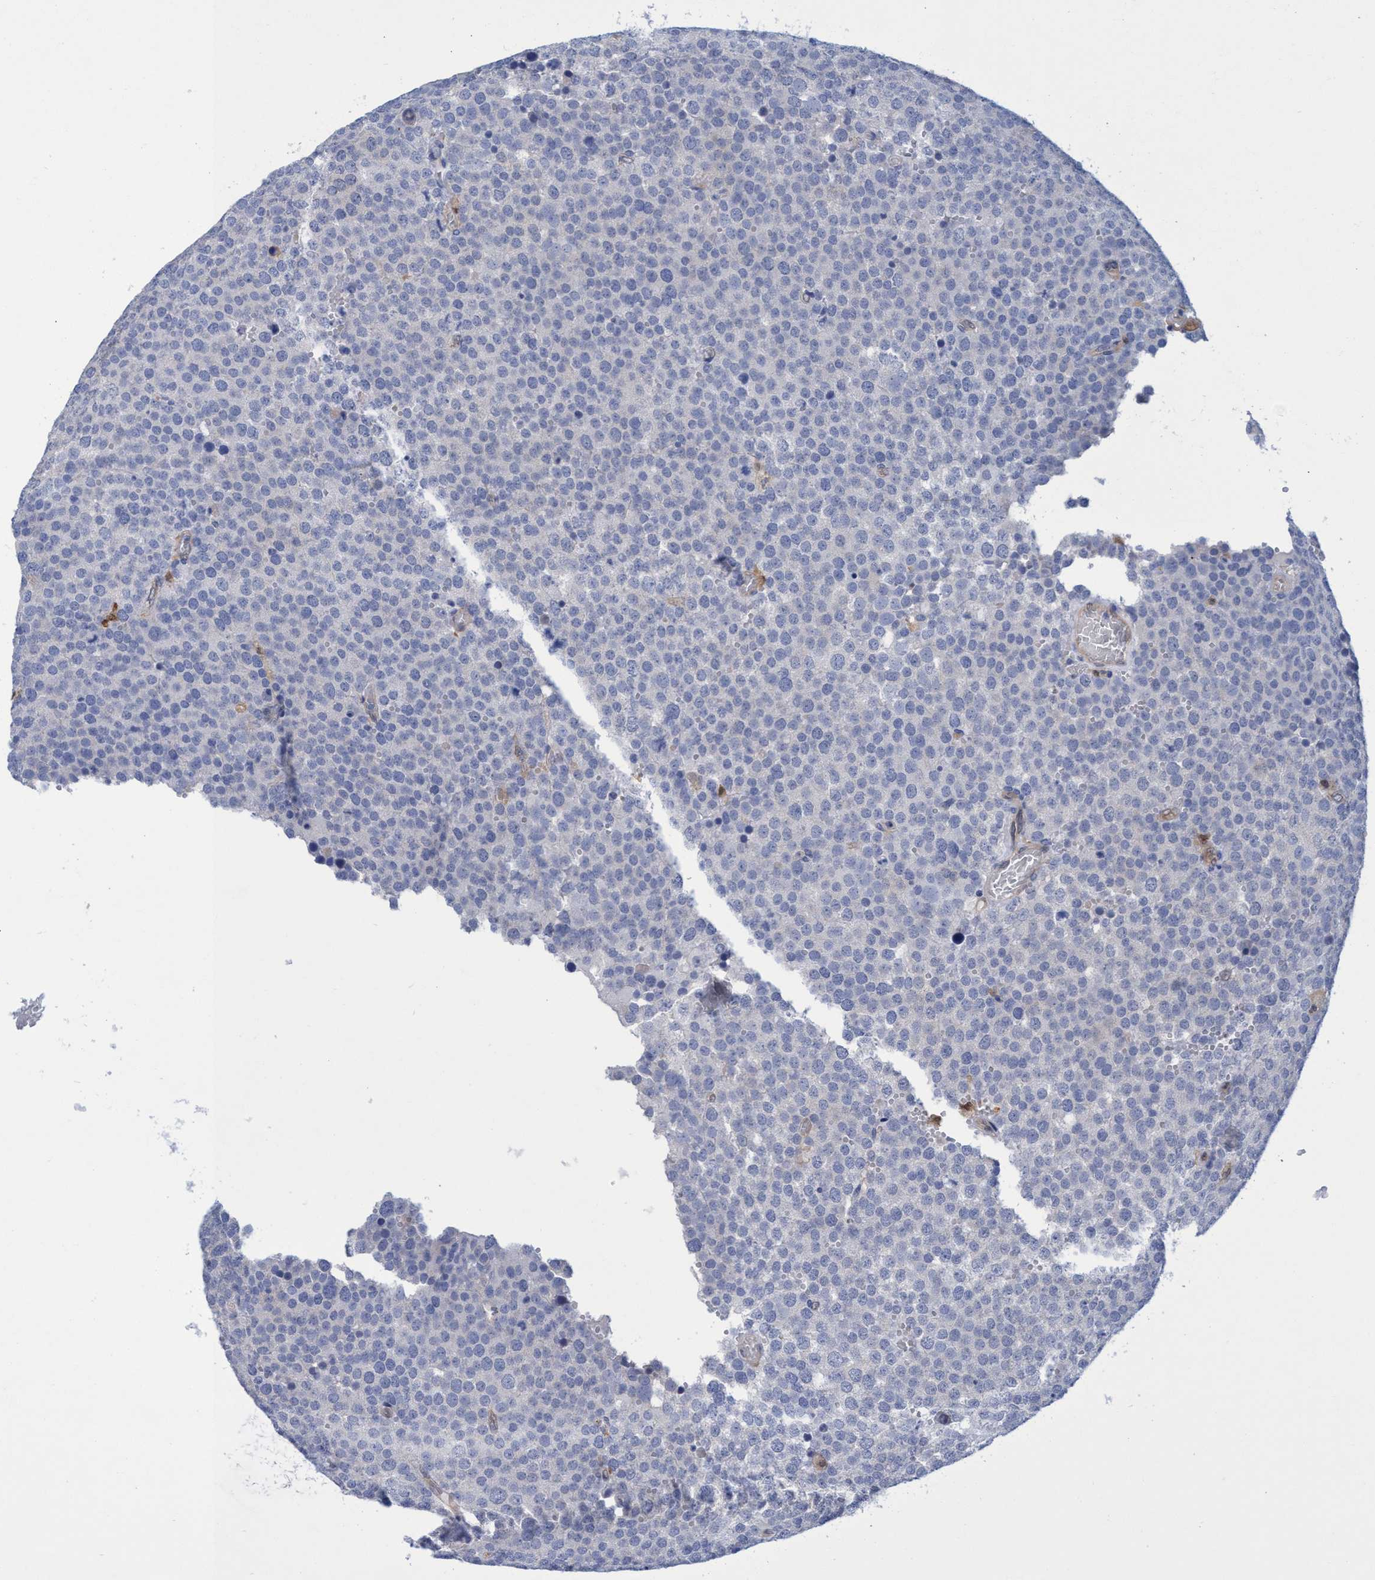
{"staining": {"intensity": "negative", "quantity": "none", "location": "none"}, "tissue": "testis cancer", "cell_type": "Tumor cells", "image_type": "cancer", "snomed": [{"axis": "morphology", "description": "Normal tissue, NOS"}, {"axis": "morphology", "description": "Seminoma, NOS"}, {"axis": "topography", "description": "Testis"}], "caption": "This photomicrograph is of seminoma (testis) stained with immunohistochemistry to label a protein in brown with the nuclei are counter-stained blue. There is no expression in tumor cells. (DAB (3,3'-diaminobenzidine) immunohistochemistry (IHC) with hematoxylin counter stain).", "gene": "PNPO", "patient": {"sex": "male", "age": 71}}